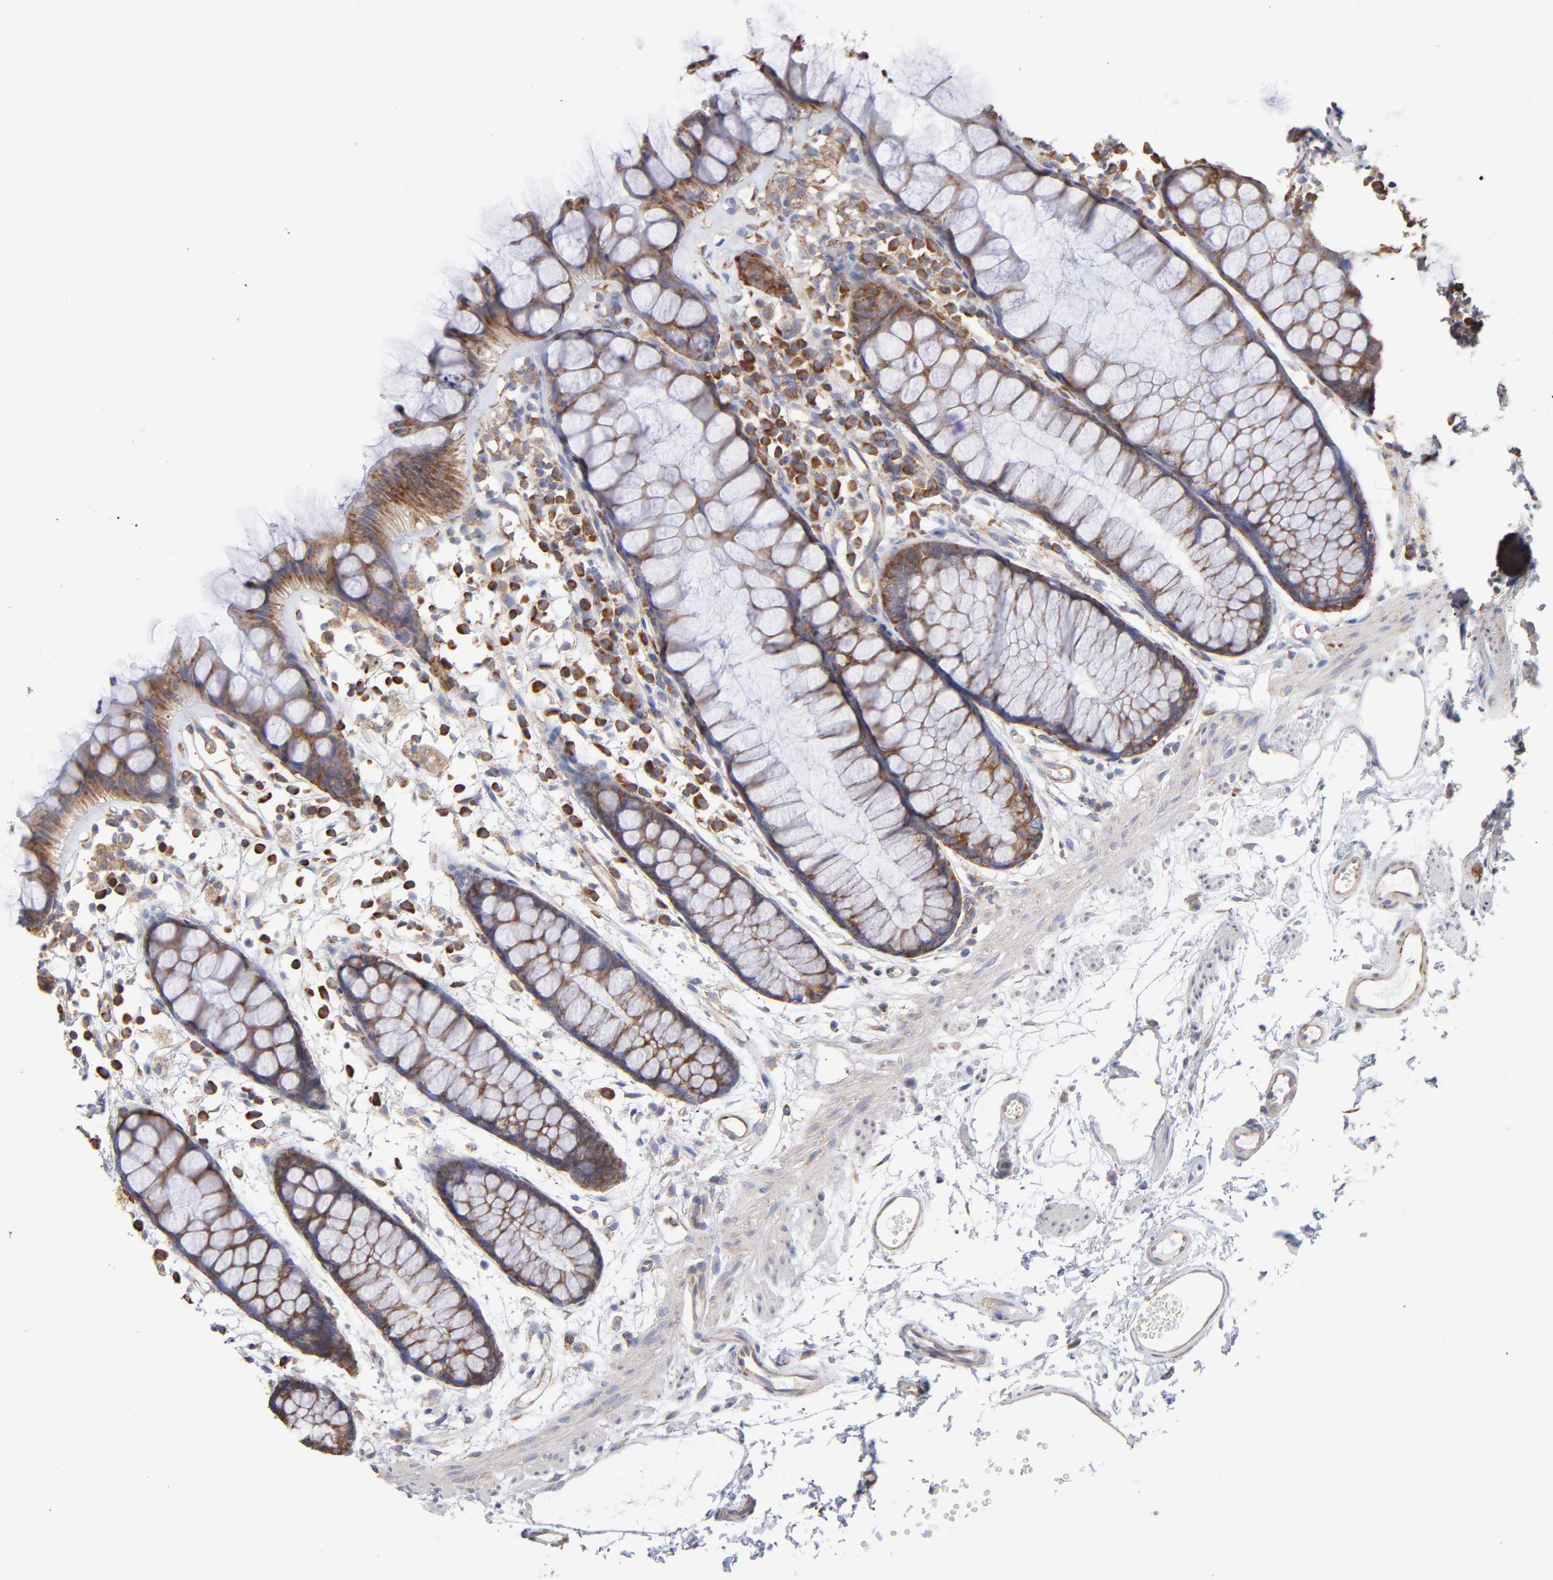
{"staining": {"intensity": "moderate", "quantity": ">75%", "location": "cytoplasmic/membranous"}, "tissue": "rectum", "cell_type": "Glandular cells", "image_type": "normal", "snomed": [{"axis": "morphology", "description": "Normal tissue, NOS"}, {"axis": "topography", "description": "Rectum"}], "caption": "Immunohistochemistry (IHC) staining of normal rectum, which demonstrates medium levels of moderate cytoplasmic/membranous staining in about >75% of glandular cells indicating moderate cytoplasmic/membranous protein expression. The staining was performed using DAB (brown) for protein detection and nuclei were counterstained in hematoxylin (blue).", "gene": "RPL3", "patient": {"sex": "female", "age": 66}}